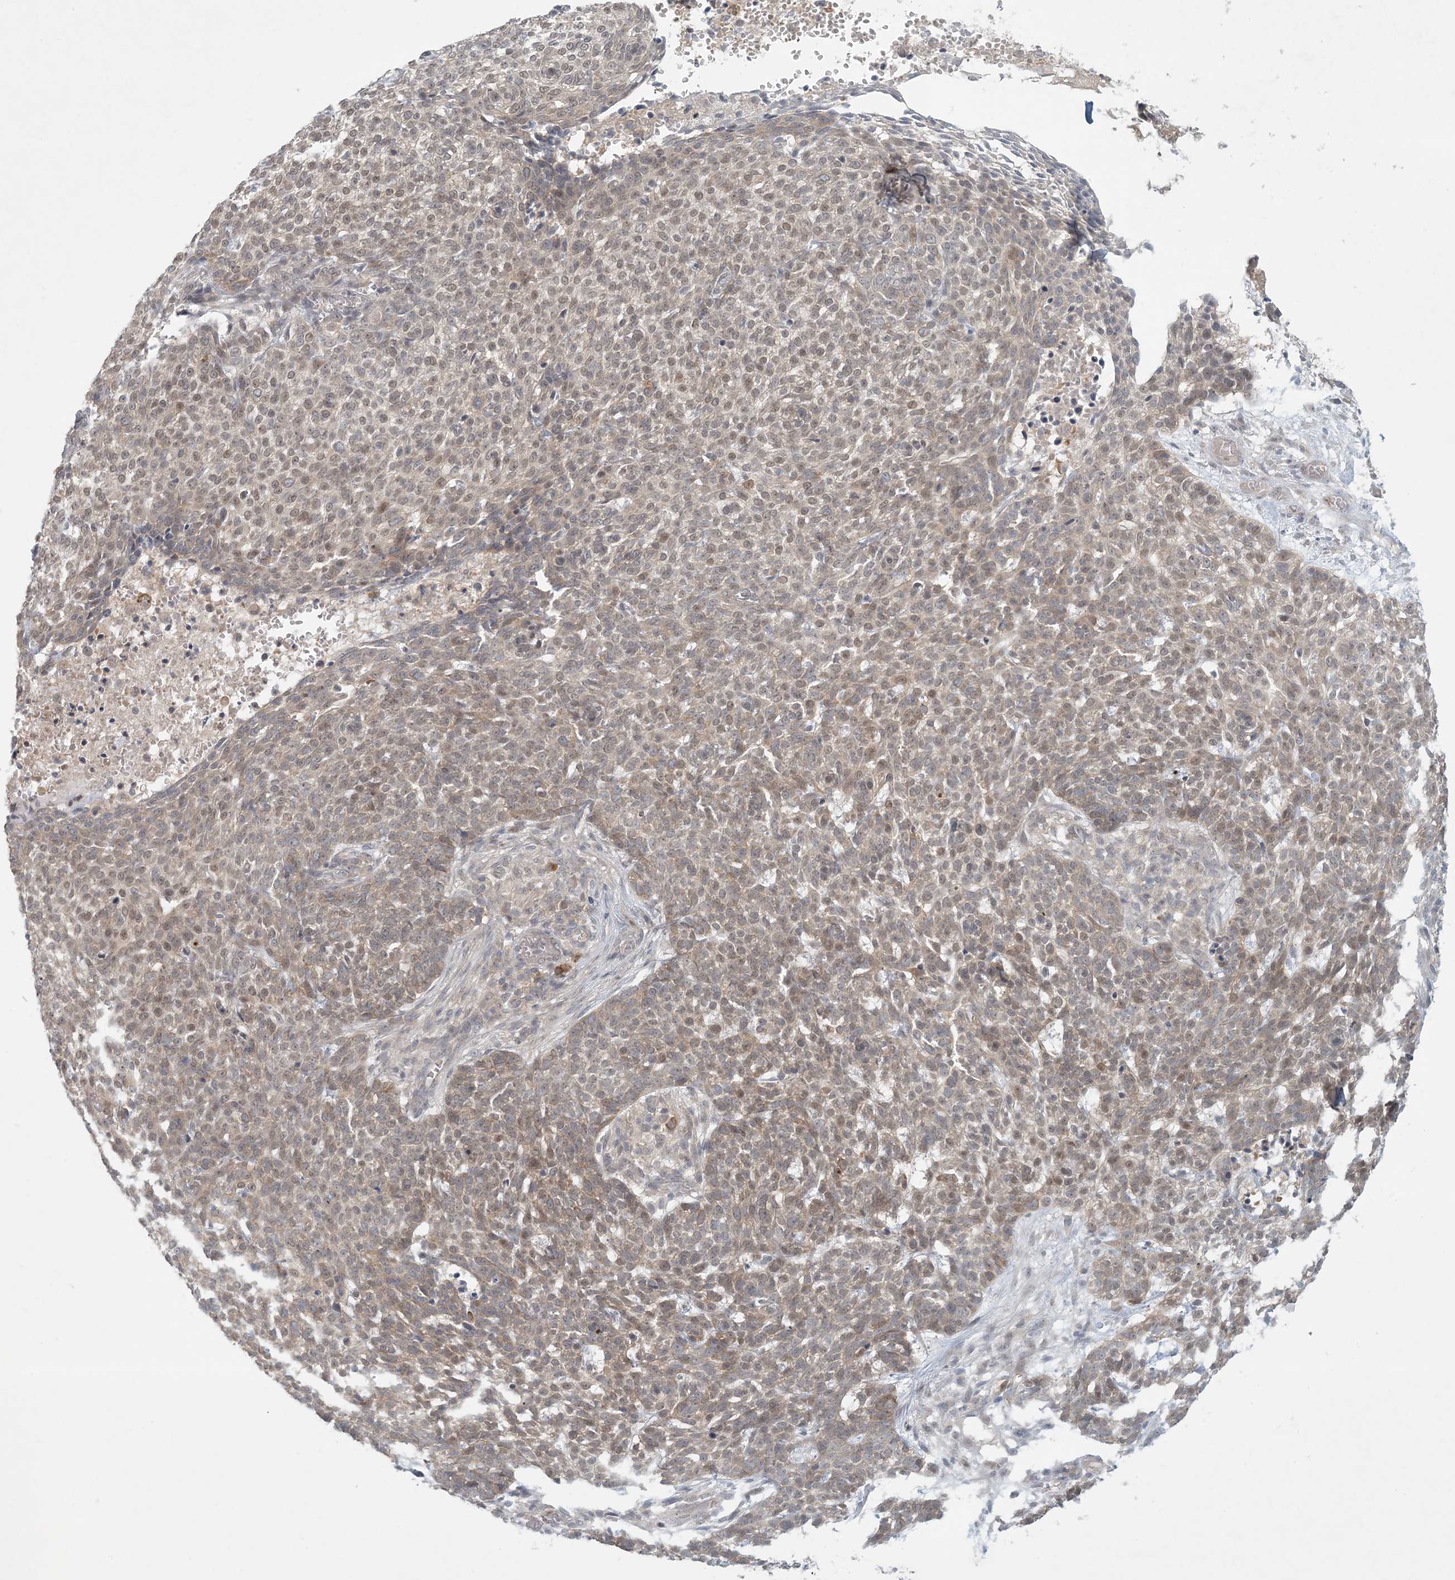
{"staining": {"intensity": "weak", "quantity": ">75%", "location": "cytoplasmic/membranous,nuclear"}, "tissue": "skin cancer", "cell_type": "Tumor cells", "image_type": "cancer", "snomed": [{"axis": "morphology", "description": "Basal cell carcinoma"}, {"axis": "topography", "description": "Skin"}], "caption": "This is a micrograph of immunohistochemistry staining of skin cancer, which shows weak positivity in the cytoplasmic/membranous and nuclear of tumor cells.", "gene": "OBI1", "patient": {"sex": "male", "age": 85}}